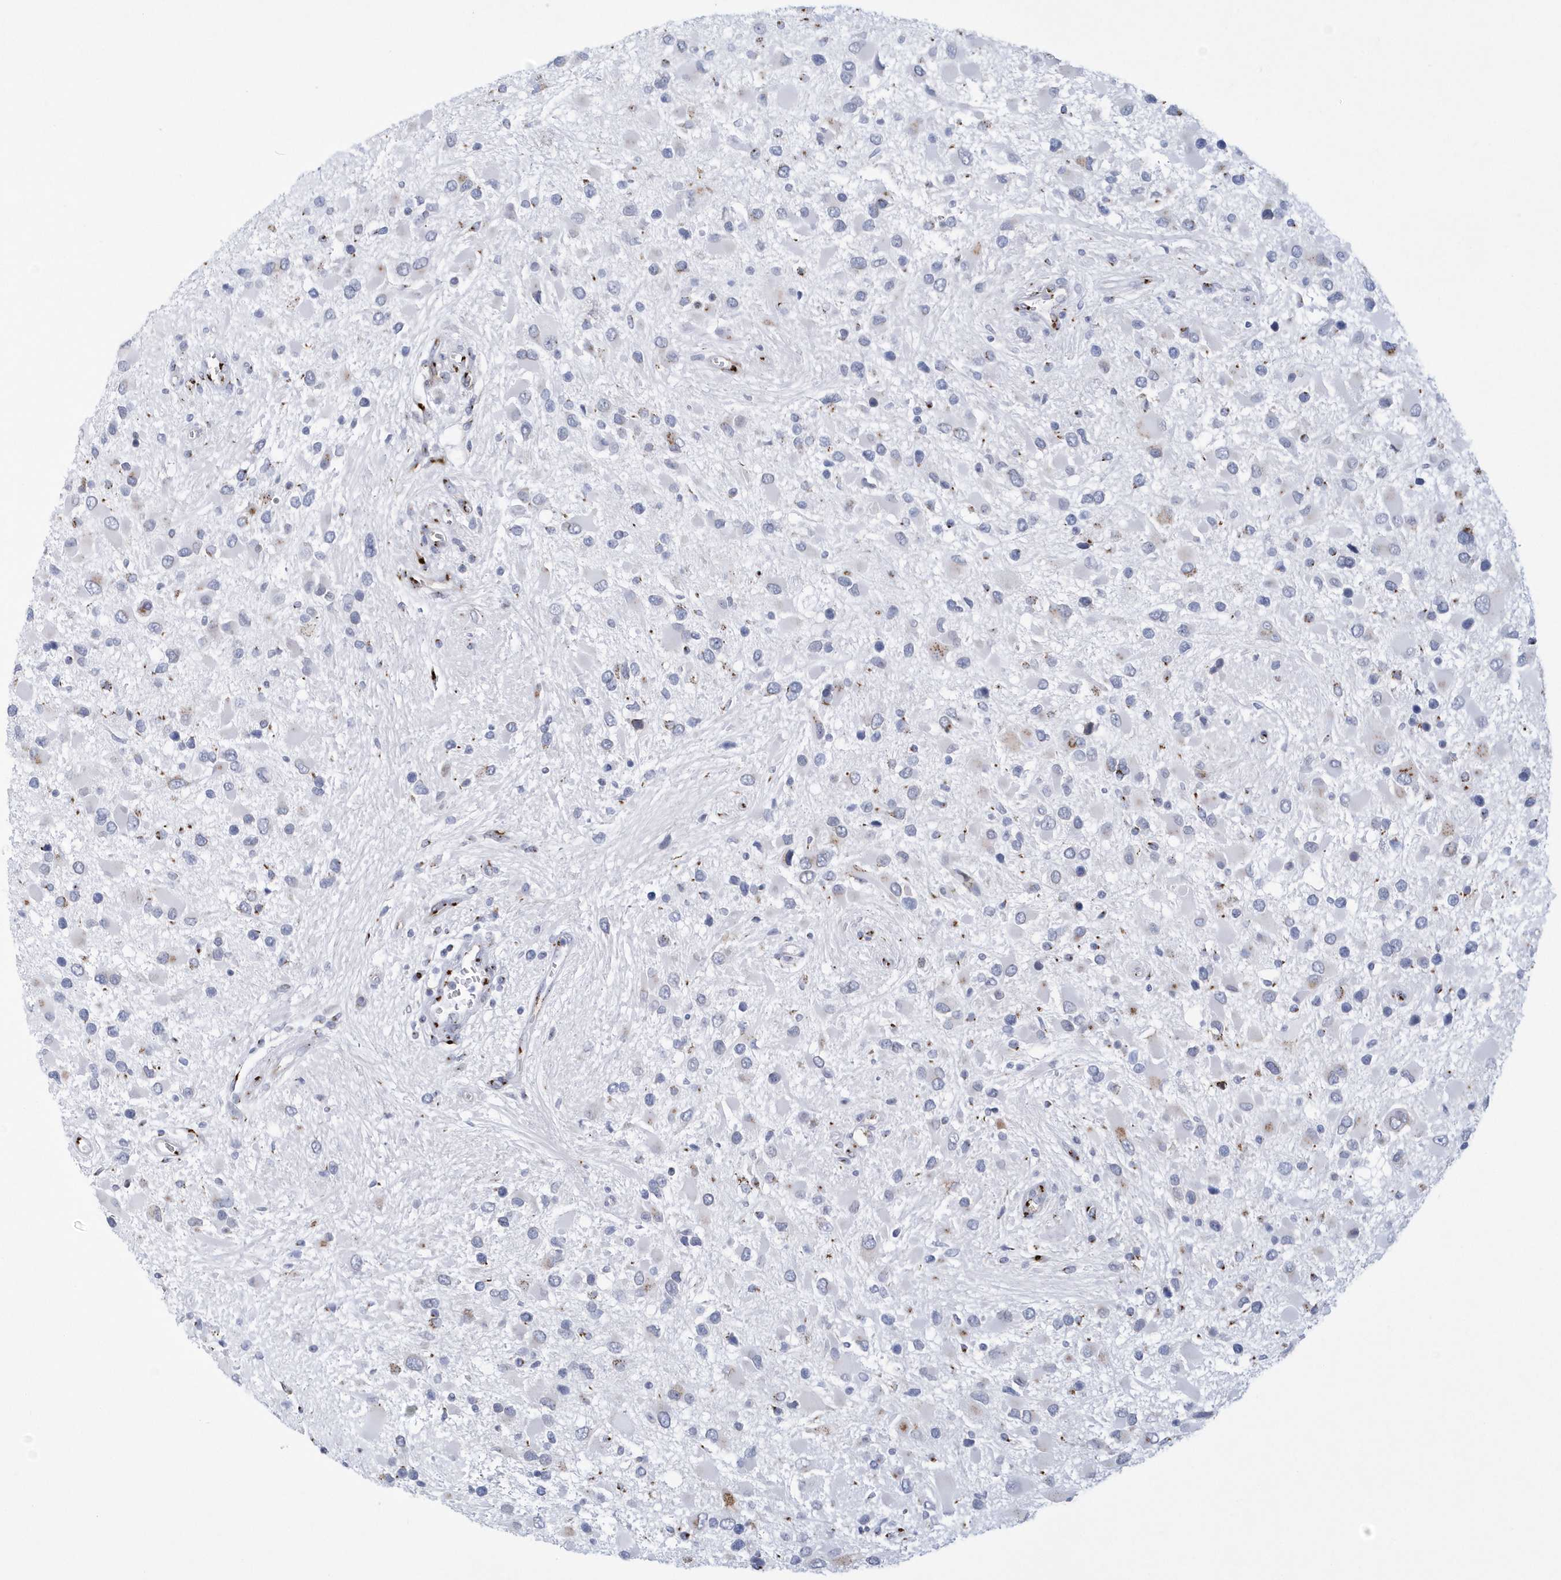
{"staining": {"intensity": "negative", "quantity": "none", "location": "none"}, "tissue": "glioma", "cell_type": "Tumor cells", "image_type": "cancer", "snomed": [{"axis": "morphology", "description": "Glioma, malignant, High grade"}, {"axis": "topography", "description": "Brain"}], "caption": "IHC micrograph of human glioma stained for a protein (brown), which demonstrates no expression in tumor cells.", "gene": "SLX9", "patient": {"sex": "male", "age": 53}}